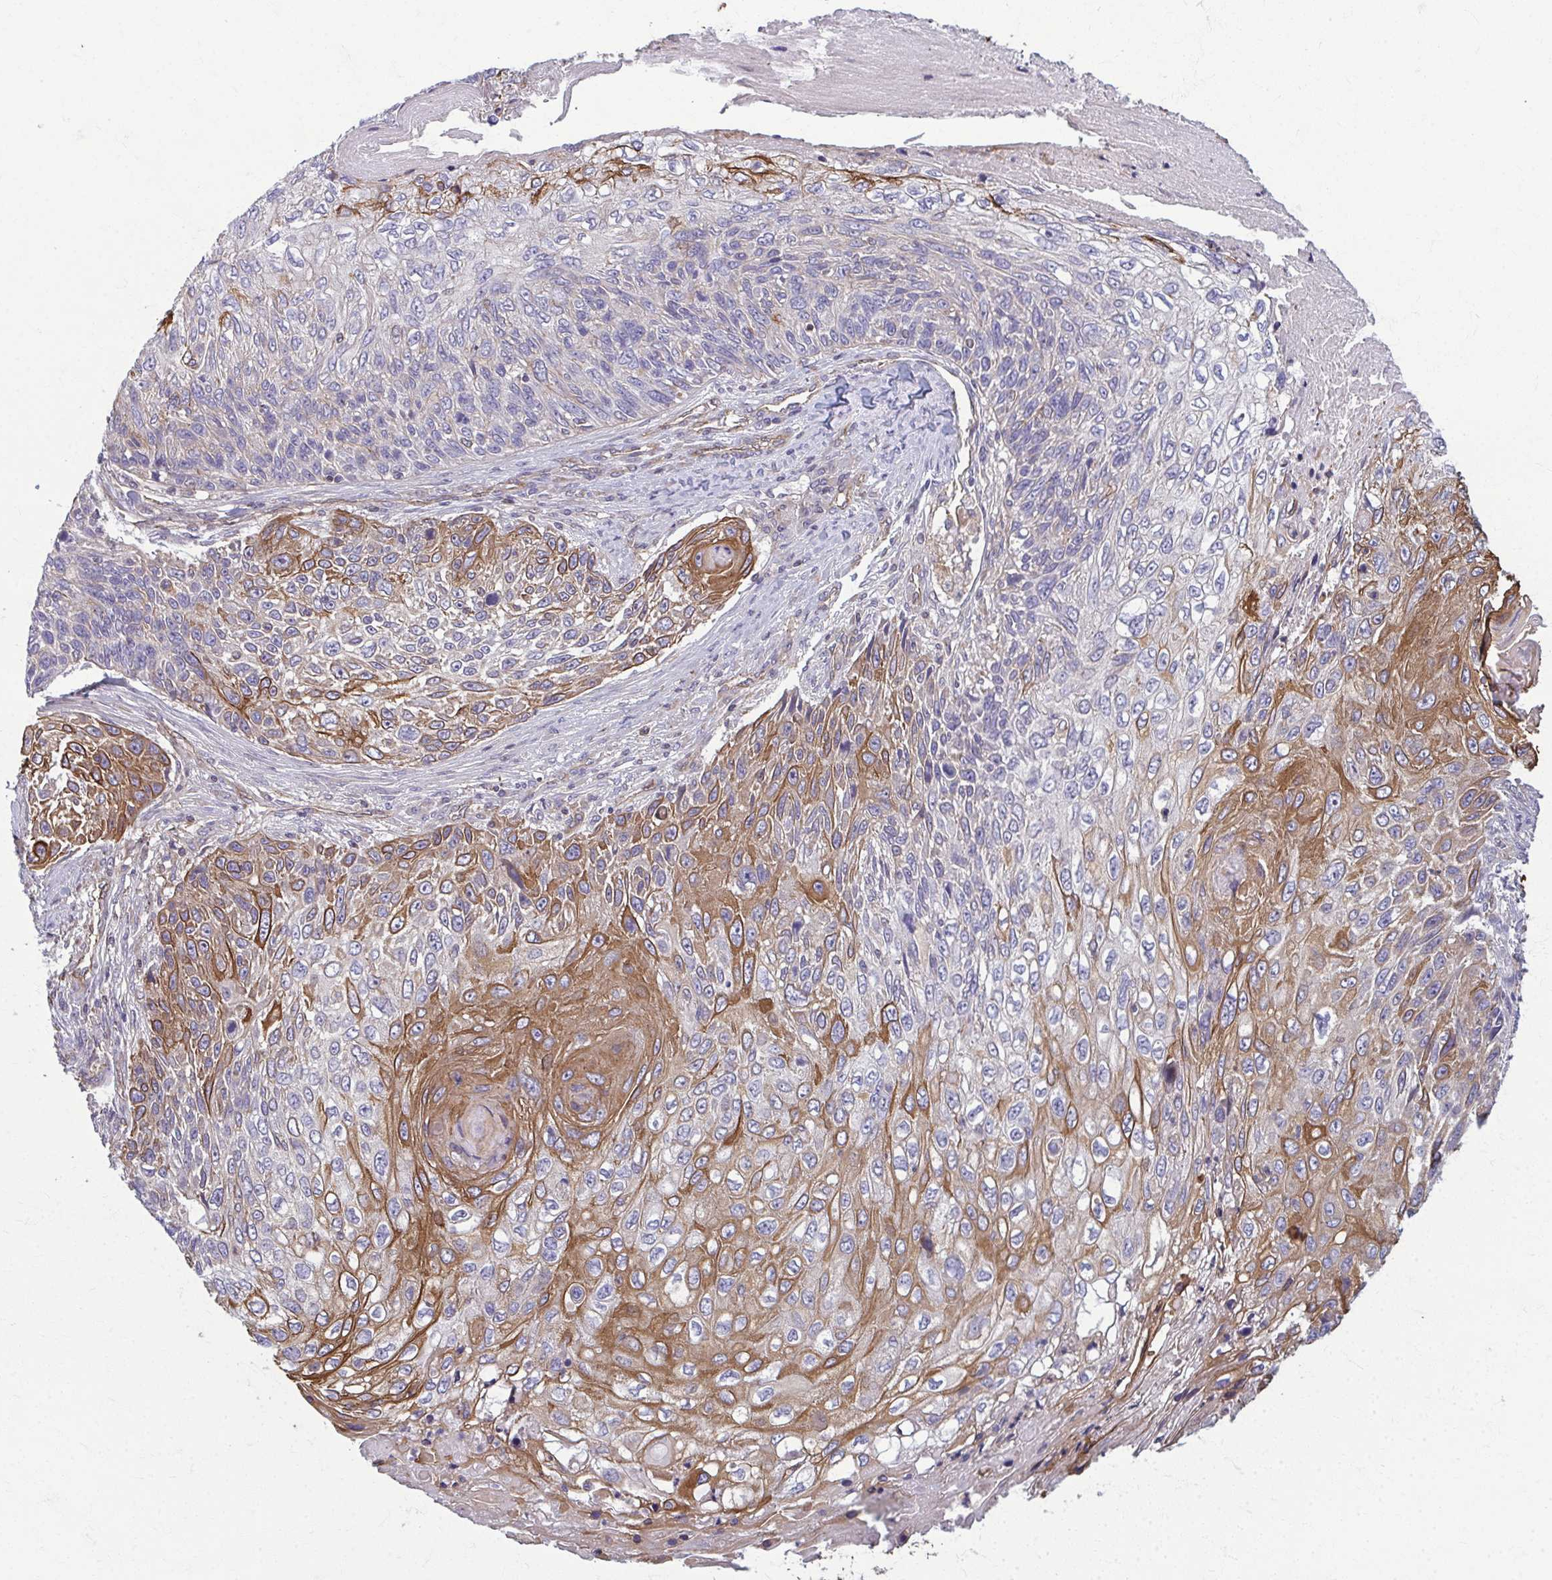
{"staining": {"intensity": "moderate", "quantity": "<25%", "location": "cytoplasmic/membranous"}, "tissue": "skin cancer", "cell_type": "Tumor cells", "image_type": "cancer", "snomed": [{"axis": "morphology", "description": "Squamous cell carcinoma, NOS"}, {"axis": "topography", "description": "Skin"}], "caption": "Protein staining of squamous cell carcinoma (skin) tissue shows moderate cytoplasmic/membranous staining in about <25% of tumor cells.", "gene": "EID2B", "patient": {"sex": "male", "age": 92}}